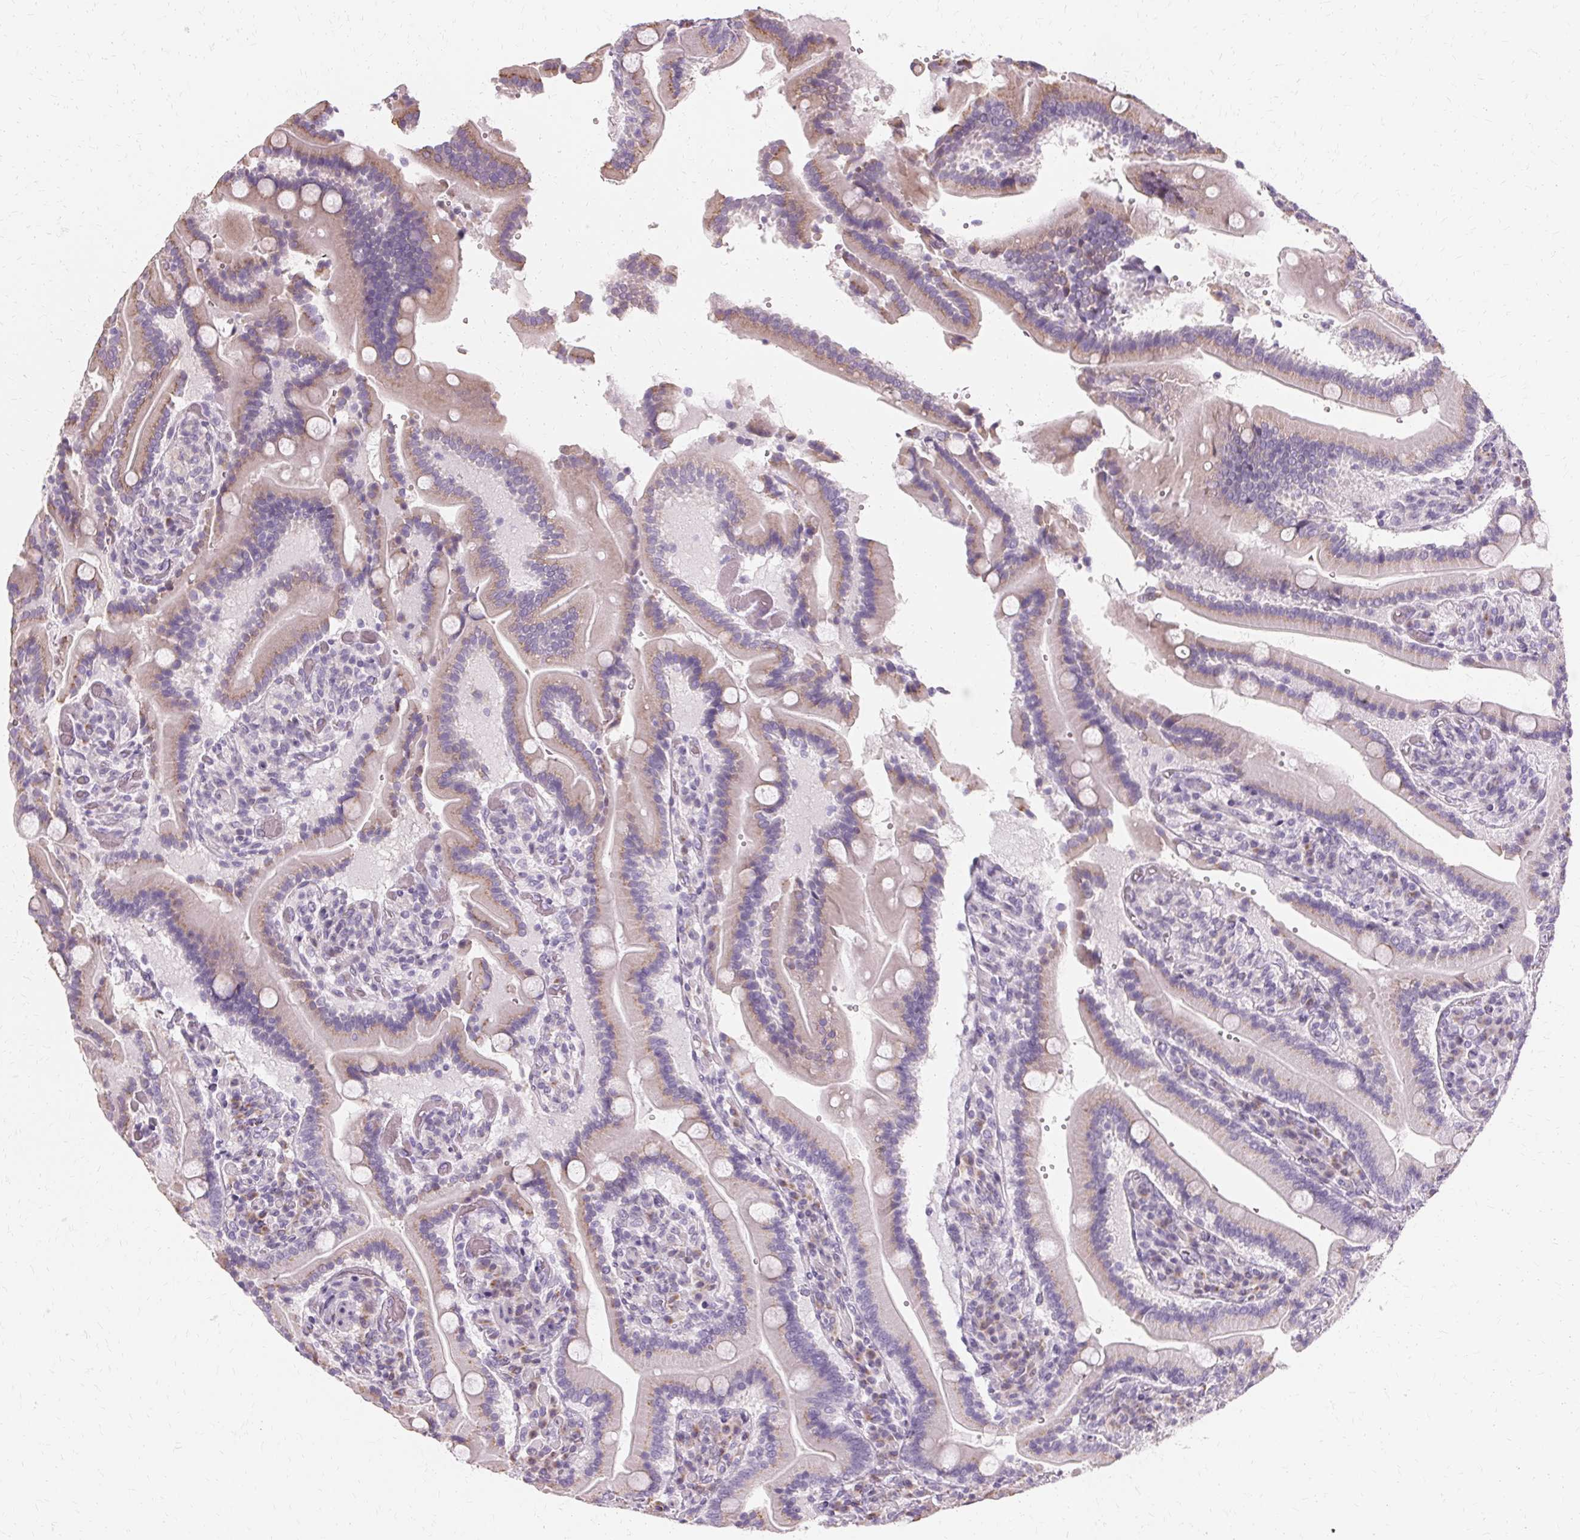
{"staining": {"intensity": "negative", "quantity": "none", "location": "none"}, "tissue": "duodenum", "cell_type": "Glandular cells", "image_type": "normal", "snomed": [{"axis": "morphology", "description": "Normal tissue, NOS"}, {"axis": "topography", "description": "Duodenum"}], "caption": "DAB immunohistochemical staining of benign human duodenum demonstrates no significant positivity in glandular cells.", "gene": "FCRL3", "patient": {"sex": "female", "age": 62}}